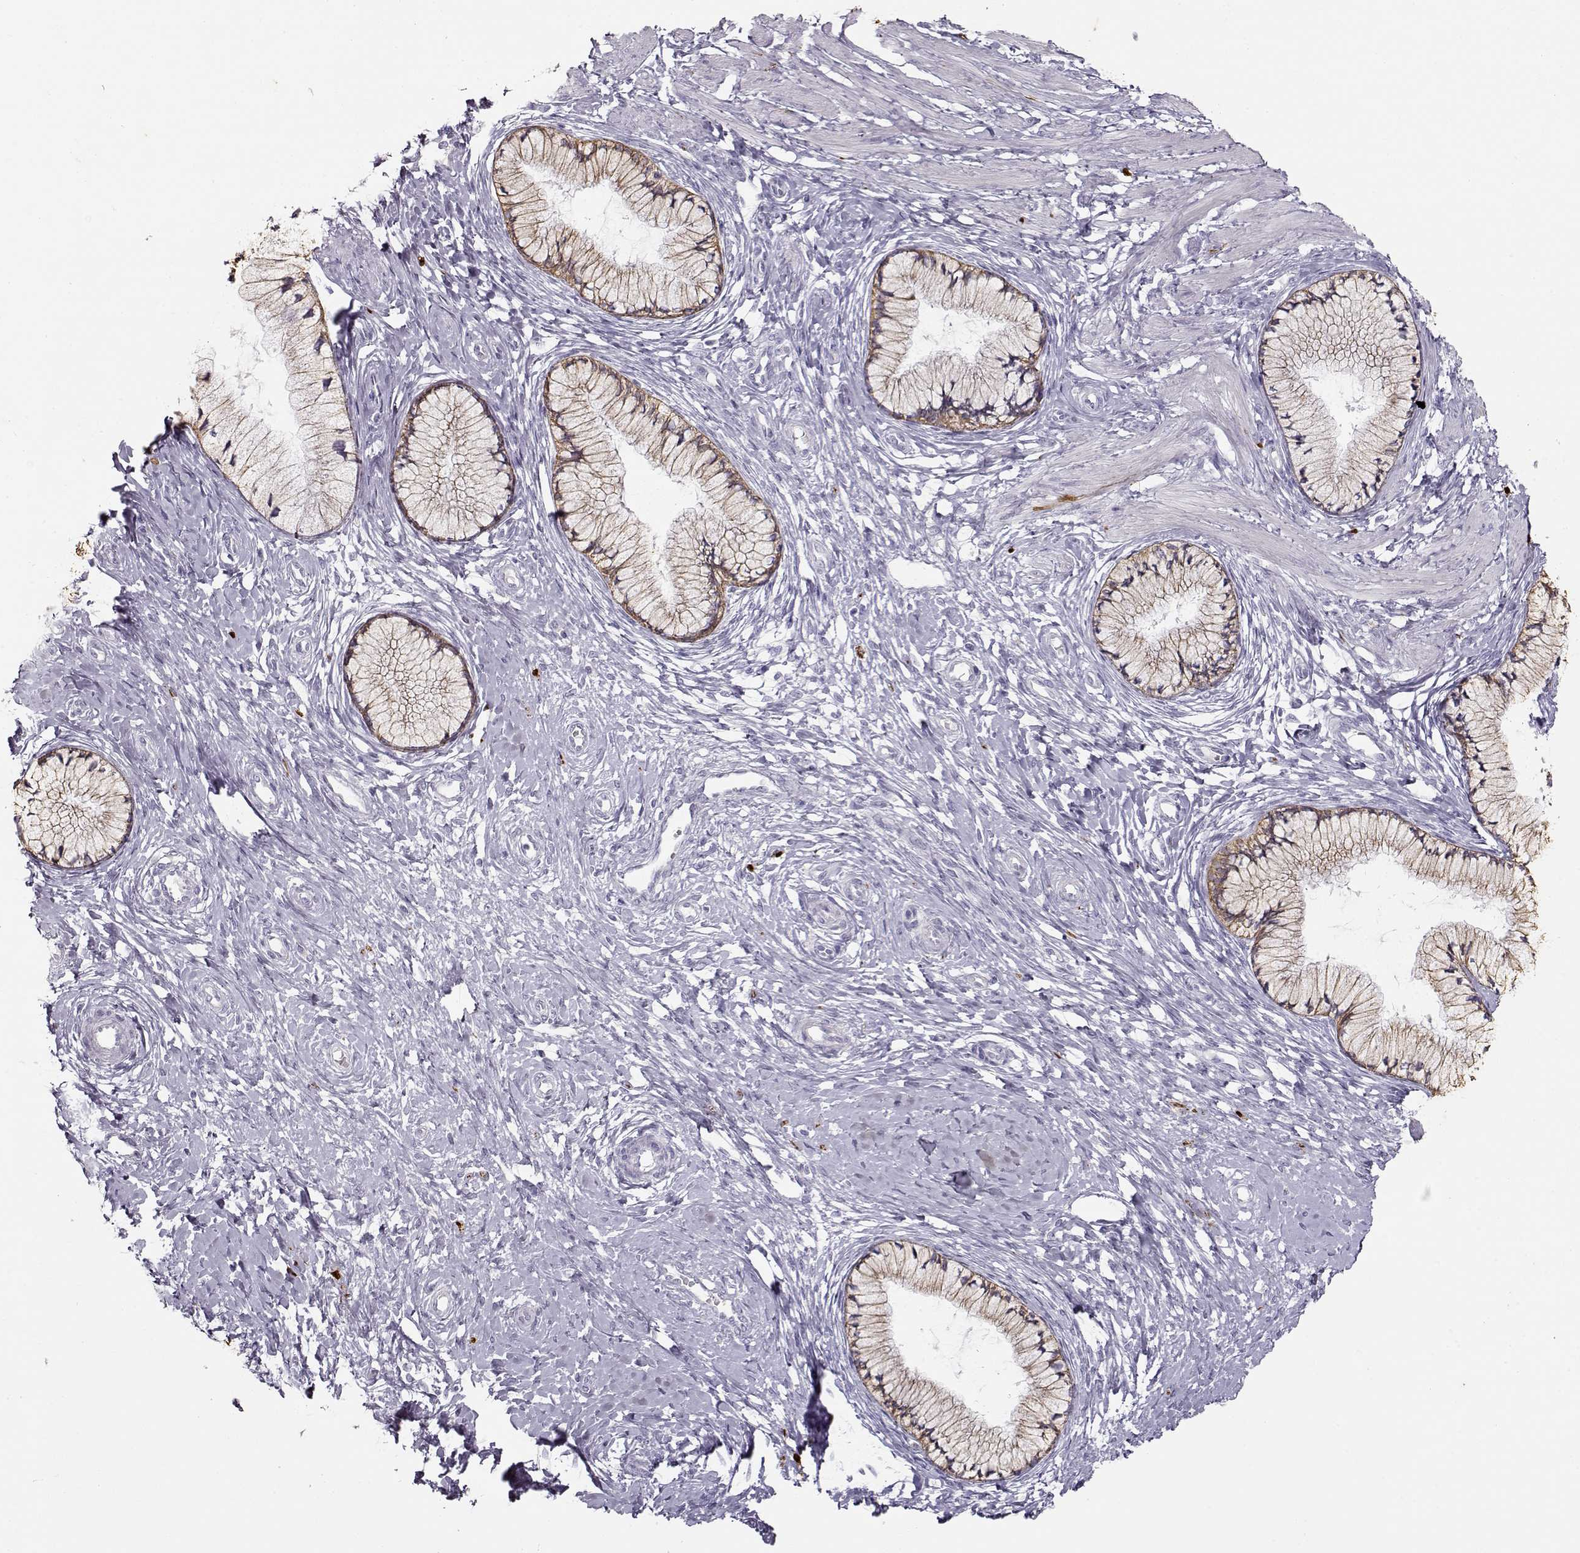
{"staining": {"intensity": "moderate", "quantity": ">75%", "location": "cytoplasmic/membranous"}, "tissue": "cervix", "cell_type": "Glandular cells", "image_type": "normal", "snomed": [{"axis": "morphology", "description": "Normal tissue, NOS"}, {"axis": "topography", "description": "Cervix"}], "caption": "Glandular cells display moderate cytoplasmic/membranous staining in about >75% of cells in benign cervix. (brown staining indicates protein expression, while blue staining denotes nuclei).", "gene": "S100B", "patient": {"sex": "female", "age": 37}}